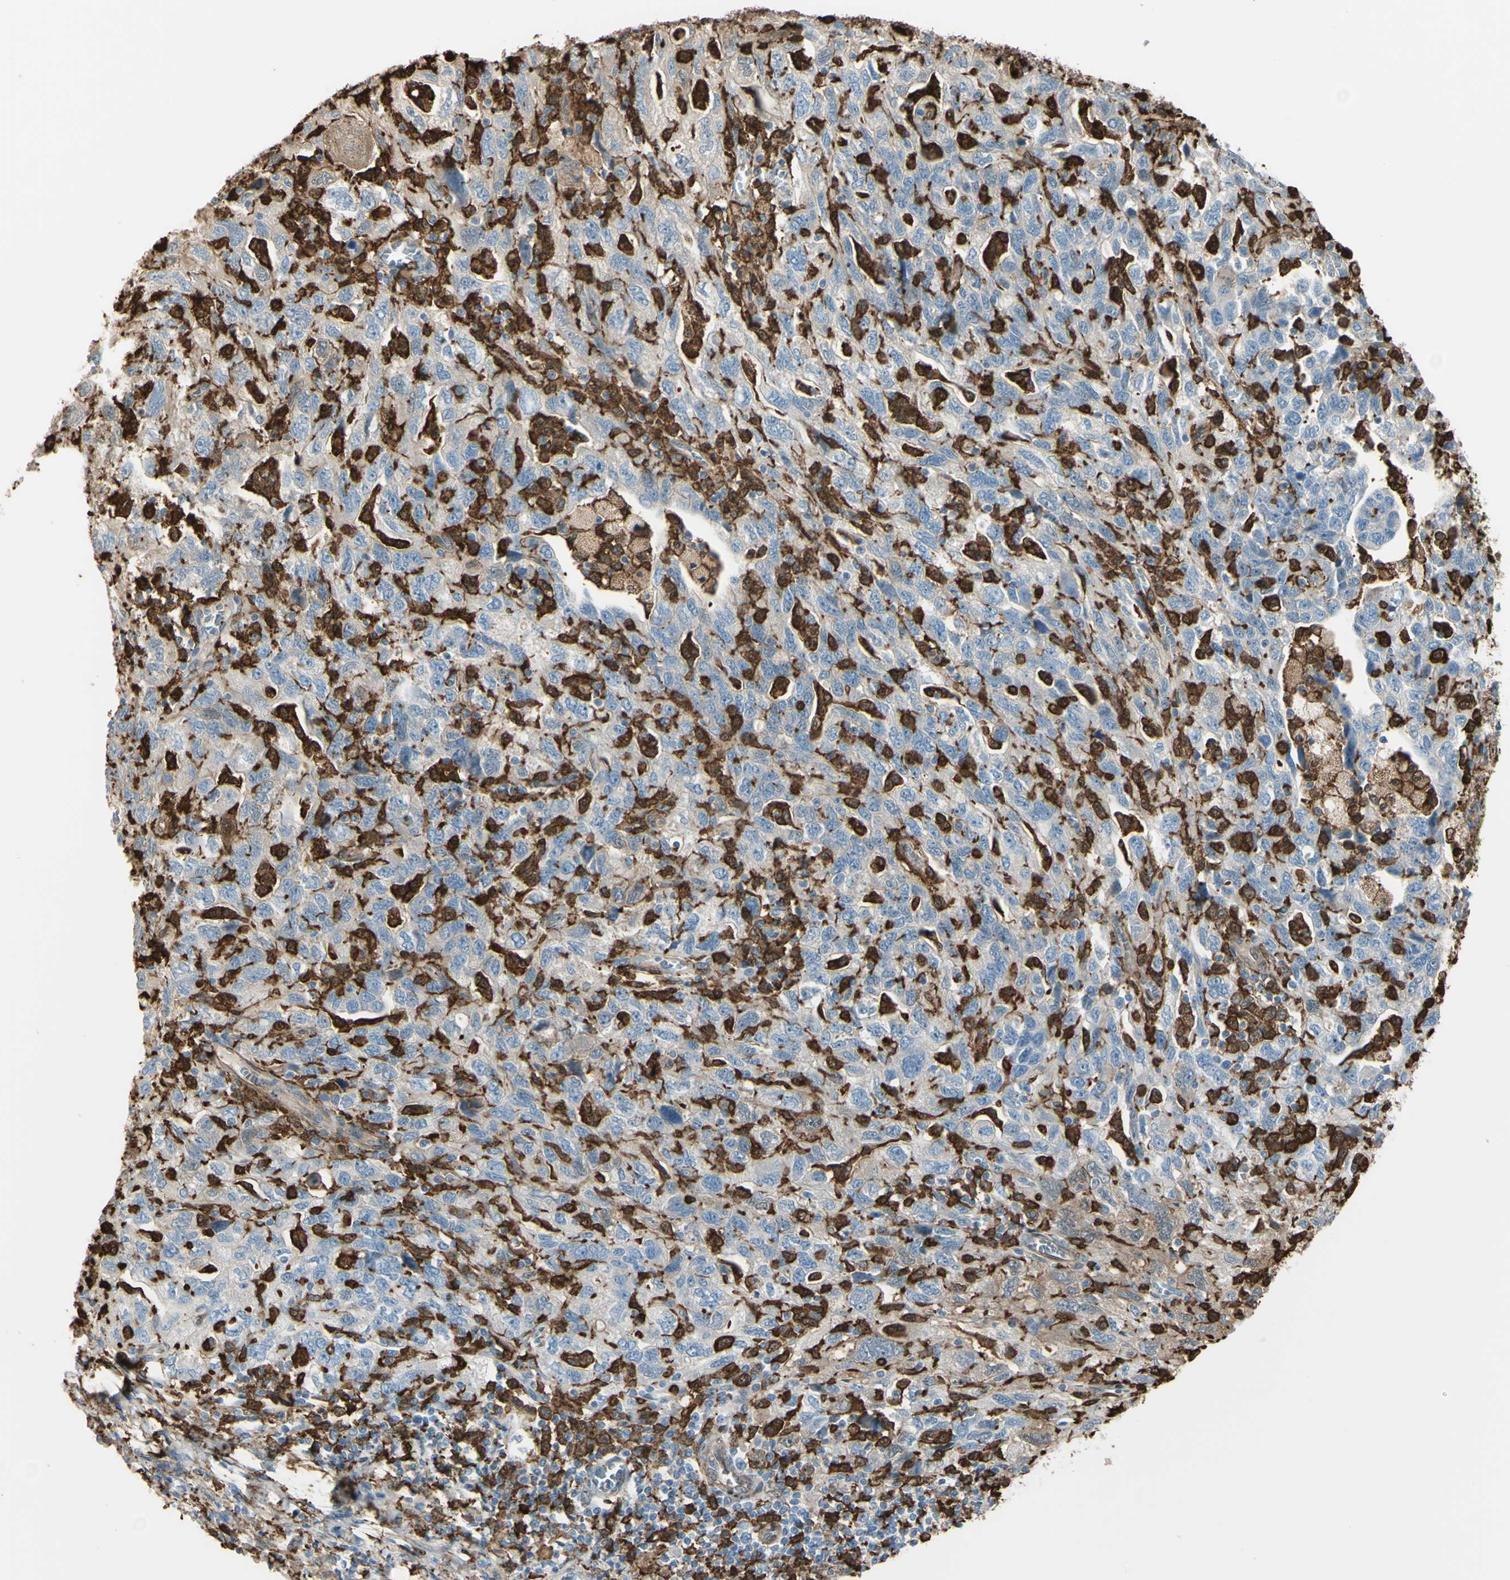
{"staining": {"intensity": "negative", "quantity": "none", "location": "none"}, "tissue": "ovarian cancer", "cell_type": "Tumor cells", "image_type": "cancer", "snomed": [{"axis": "morphology", "description": "Carcinoma, NOS"}, {"axis": "morphology", "description": "Cystadenocarcinoma, serous, NOS"}, {"axis": "topography", "description": "Ovary"}], "caption": "Tumor cells show no significant expression in ovarian cancer.", "gene": "GSN", "patient": {"sex": "female", "age": 69}}